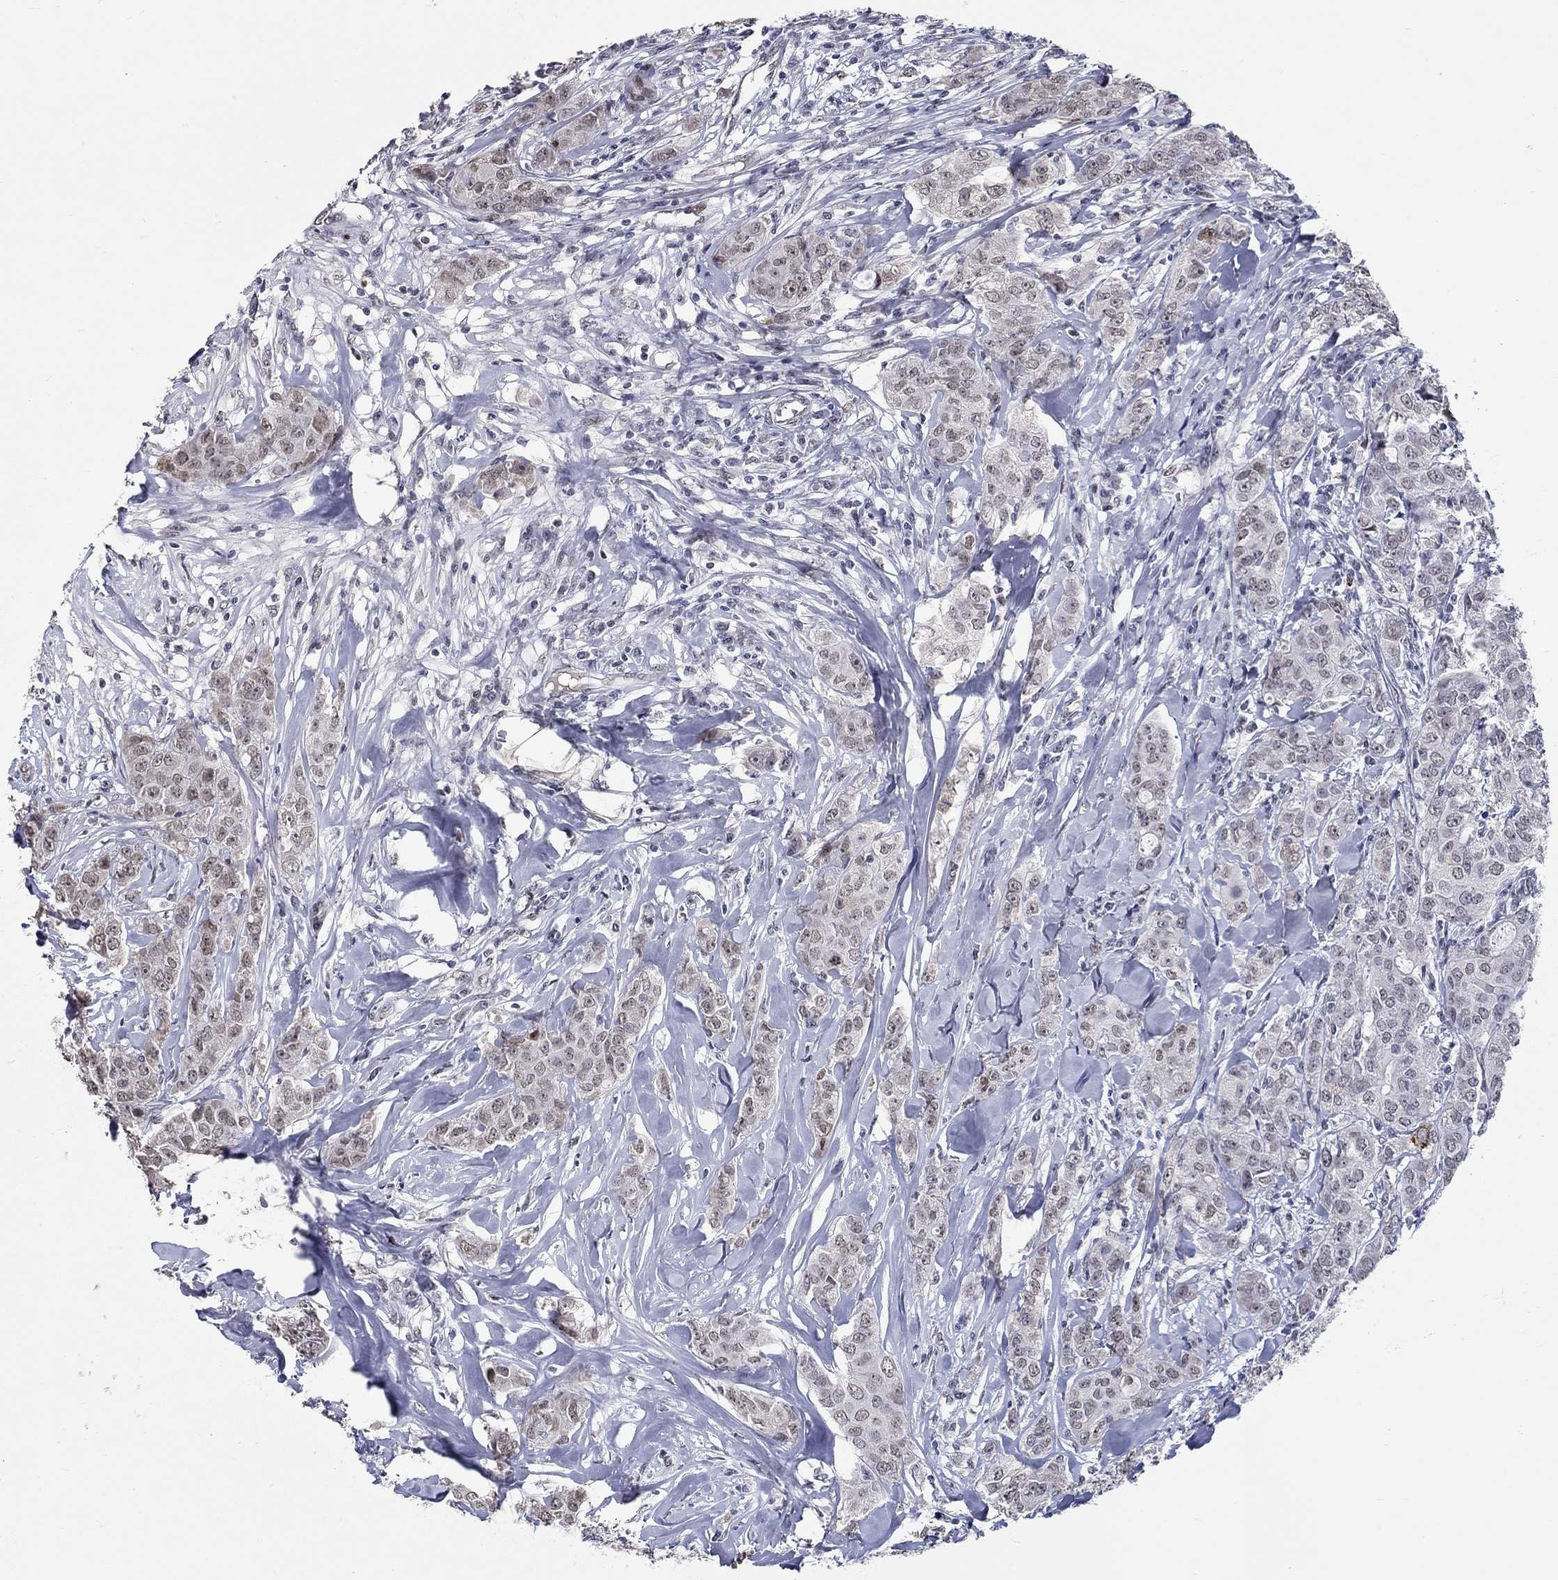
{"staining": {"intensity": "moderate", "quantity": "<25%", "location": "nuclear"}, "tissue": "breast cancer", "cell_type": "Tumor cells", "image_type": "cancer", "snomed": [{"axis": "morphology", "description": "Duct carcinoma"}, {"axis": "topography", "description": "Breast"}], "caption": "Moderate nuclear protein staining is present in approximately <25% of tumor cells in breast cancer.", "gene": "GATA2", "patient": {"sex": "female", "age": 43}}